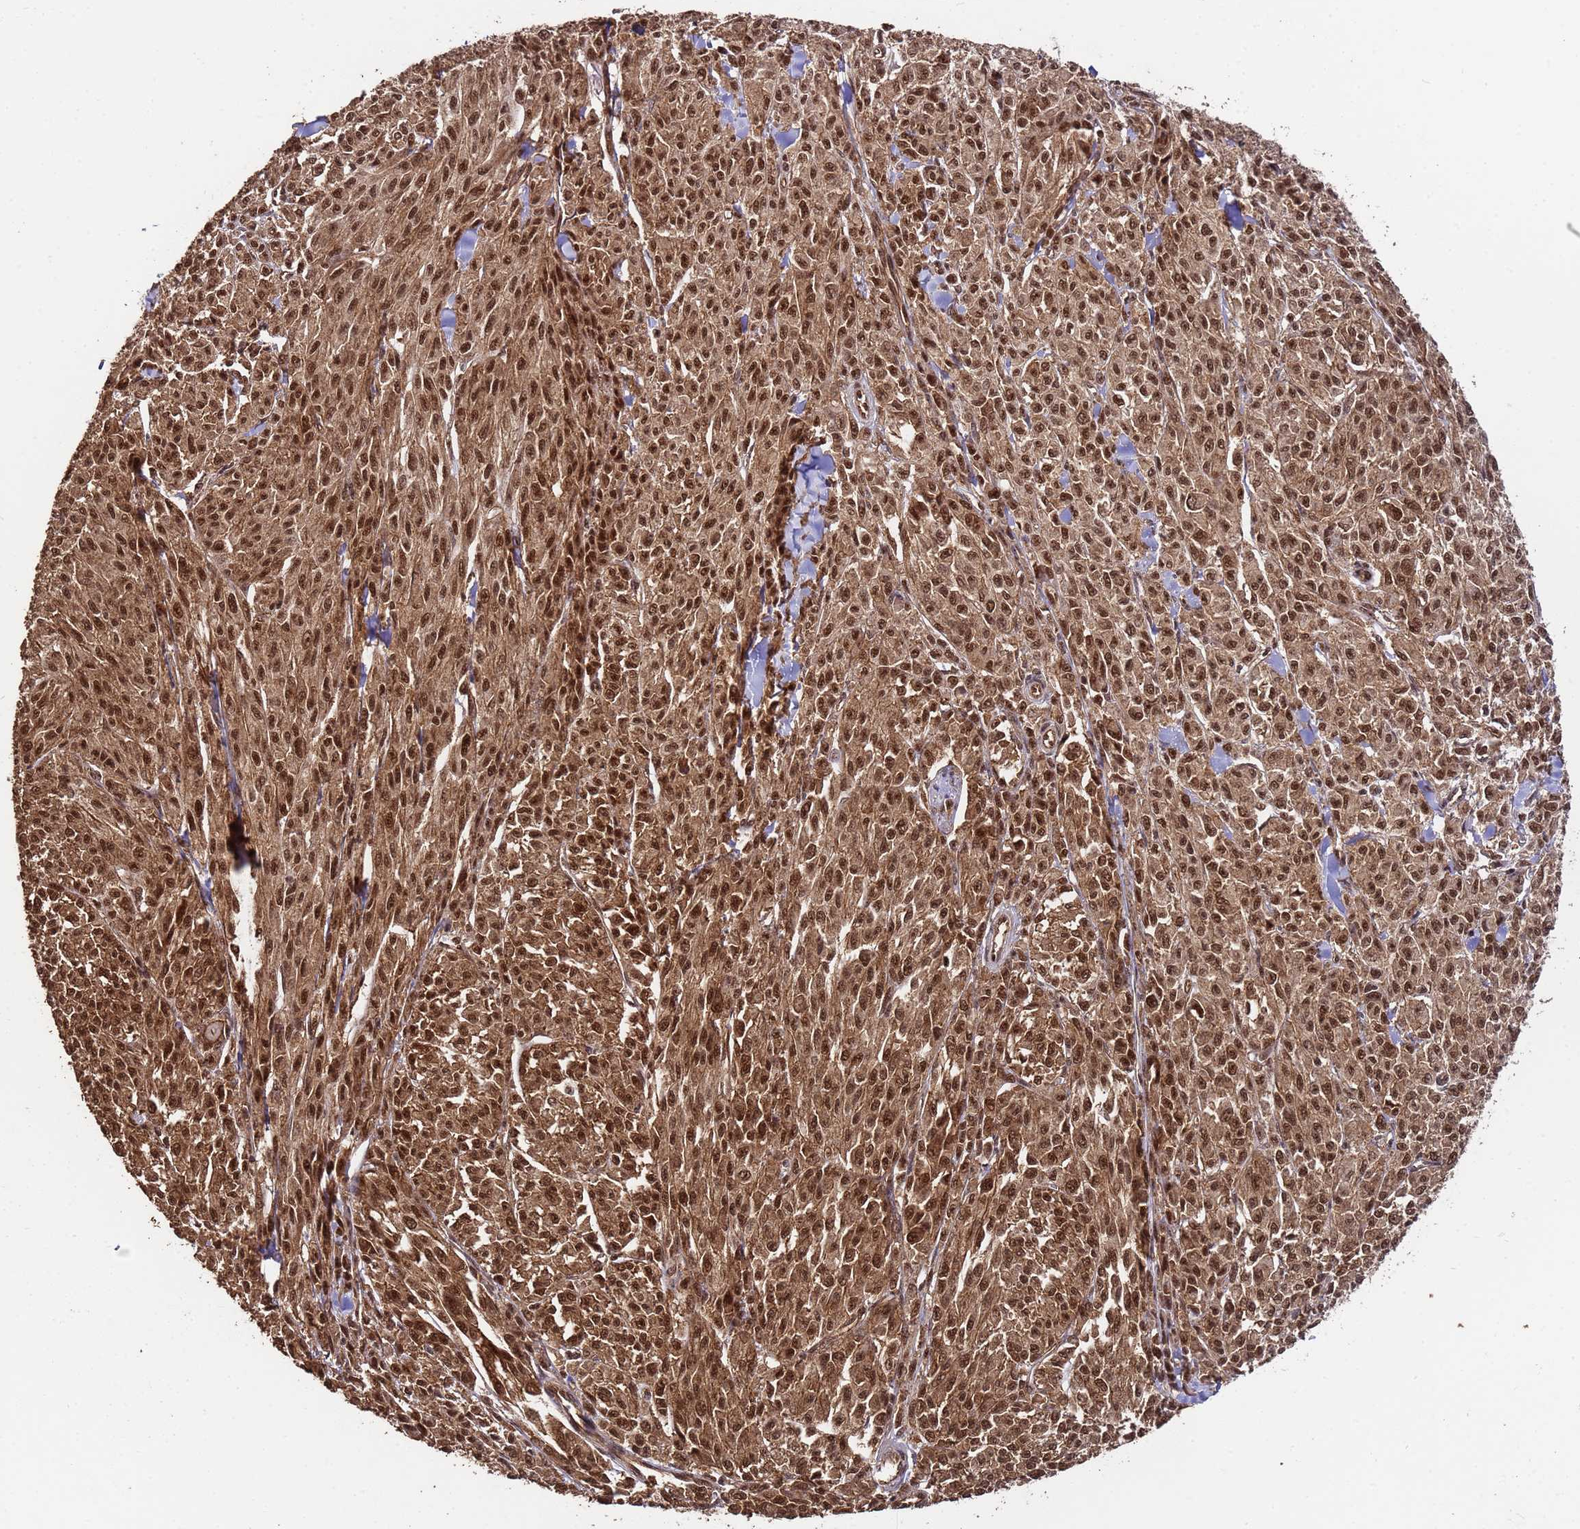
{"staining": {"intensity": "strong", "quantity": ">75%", "location": "cytoplasmic/membranous,nuclear"}, "tissue": "melanoma", "cell_type": "Tumor cells", "image_type": "cancer", "snomed": [{"axis": "morphology", "description": "Malignant melanoma, NOS"}, {"axis": "topography", "description": "Skin"}], "caption": "This is a histology image of IHC staining of malignant melanoma, which shows strong positivity in the cytoplasmic/membranous and nuclear of tumor cells.", "gene": "SYF2", "patient": {"sex": "female", "age": 52}}